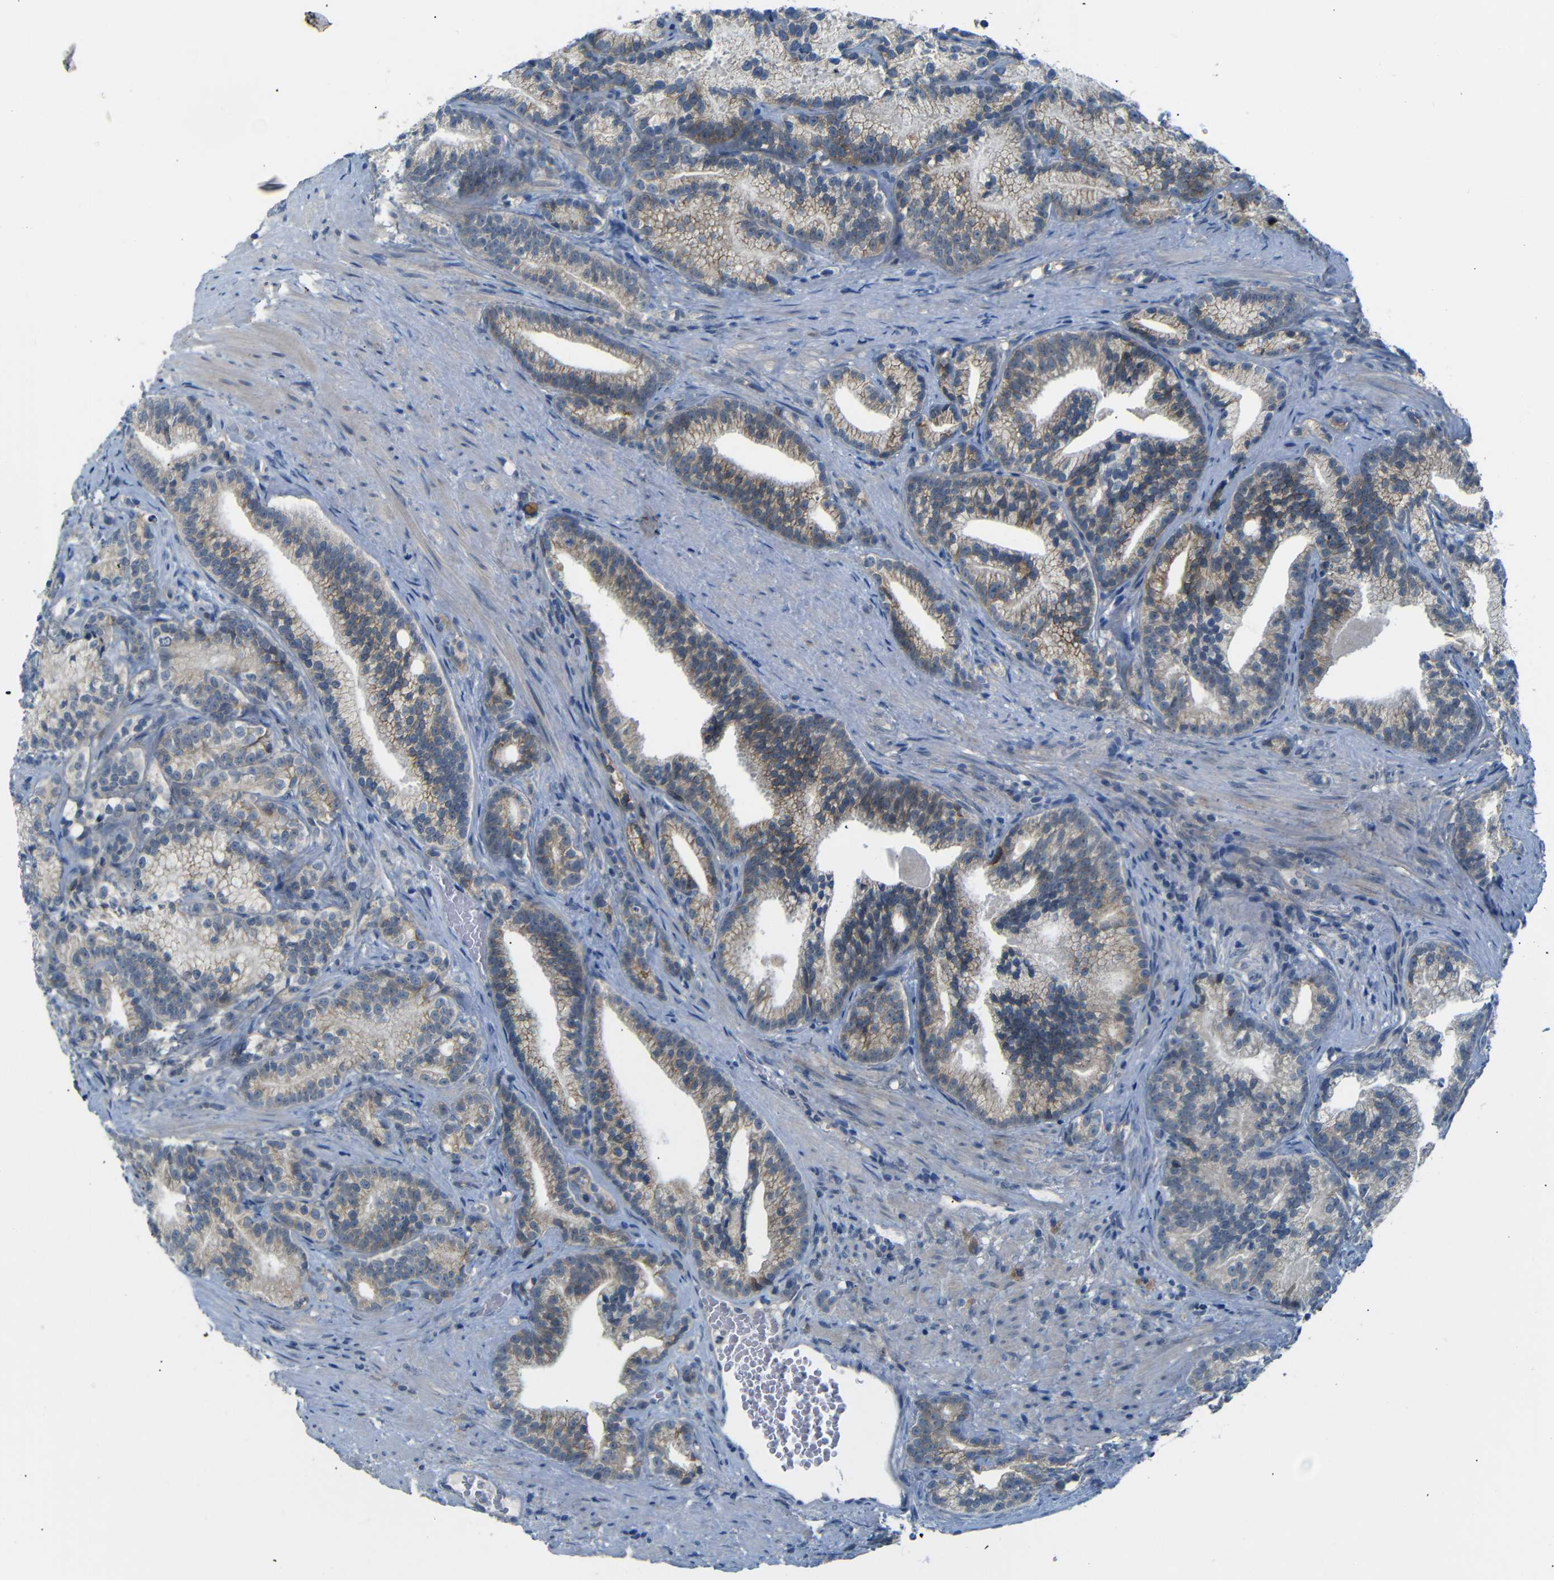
{"staining": {"intensity": "moderate", "quantity": ">75%", "location": "cytoplasmic/membranous"}, "tissue": "prostate cancer", "cell_type": "Tumor cells", "image_type": "cancer", "snomed": [{"axis": "morphology", "description": "Adenocarcinoma, Low grade"}, {"axis": "topography", "description": "Prostate"}], "caption": "This histopathology image exhibits adenocarcinoma (low-grade) (prostate) stained with immunohistochemistry to label a protein in brown. The cytoplasmic/membranous of tumor cells show moderate positivity for the protein. Nuclei are counter-stained blue.", "gene": "ANK3", "patient": {"sex": "male", "age": 89}}